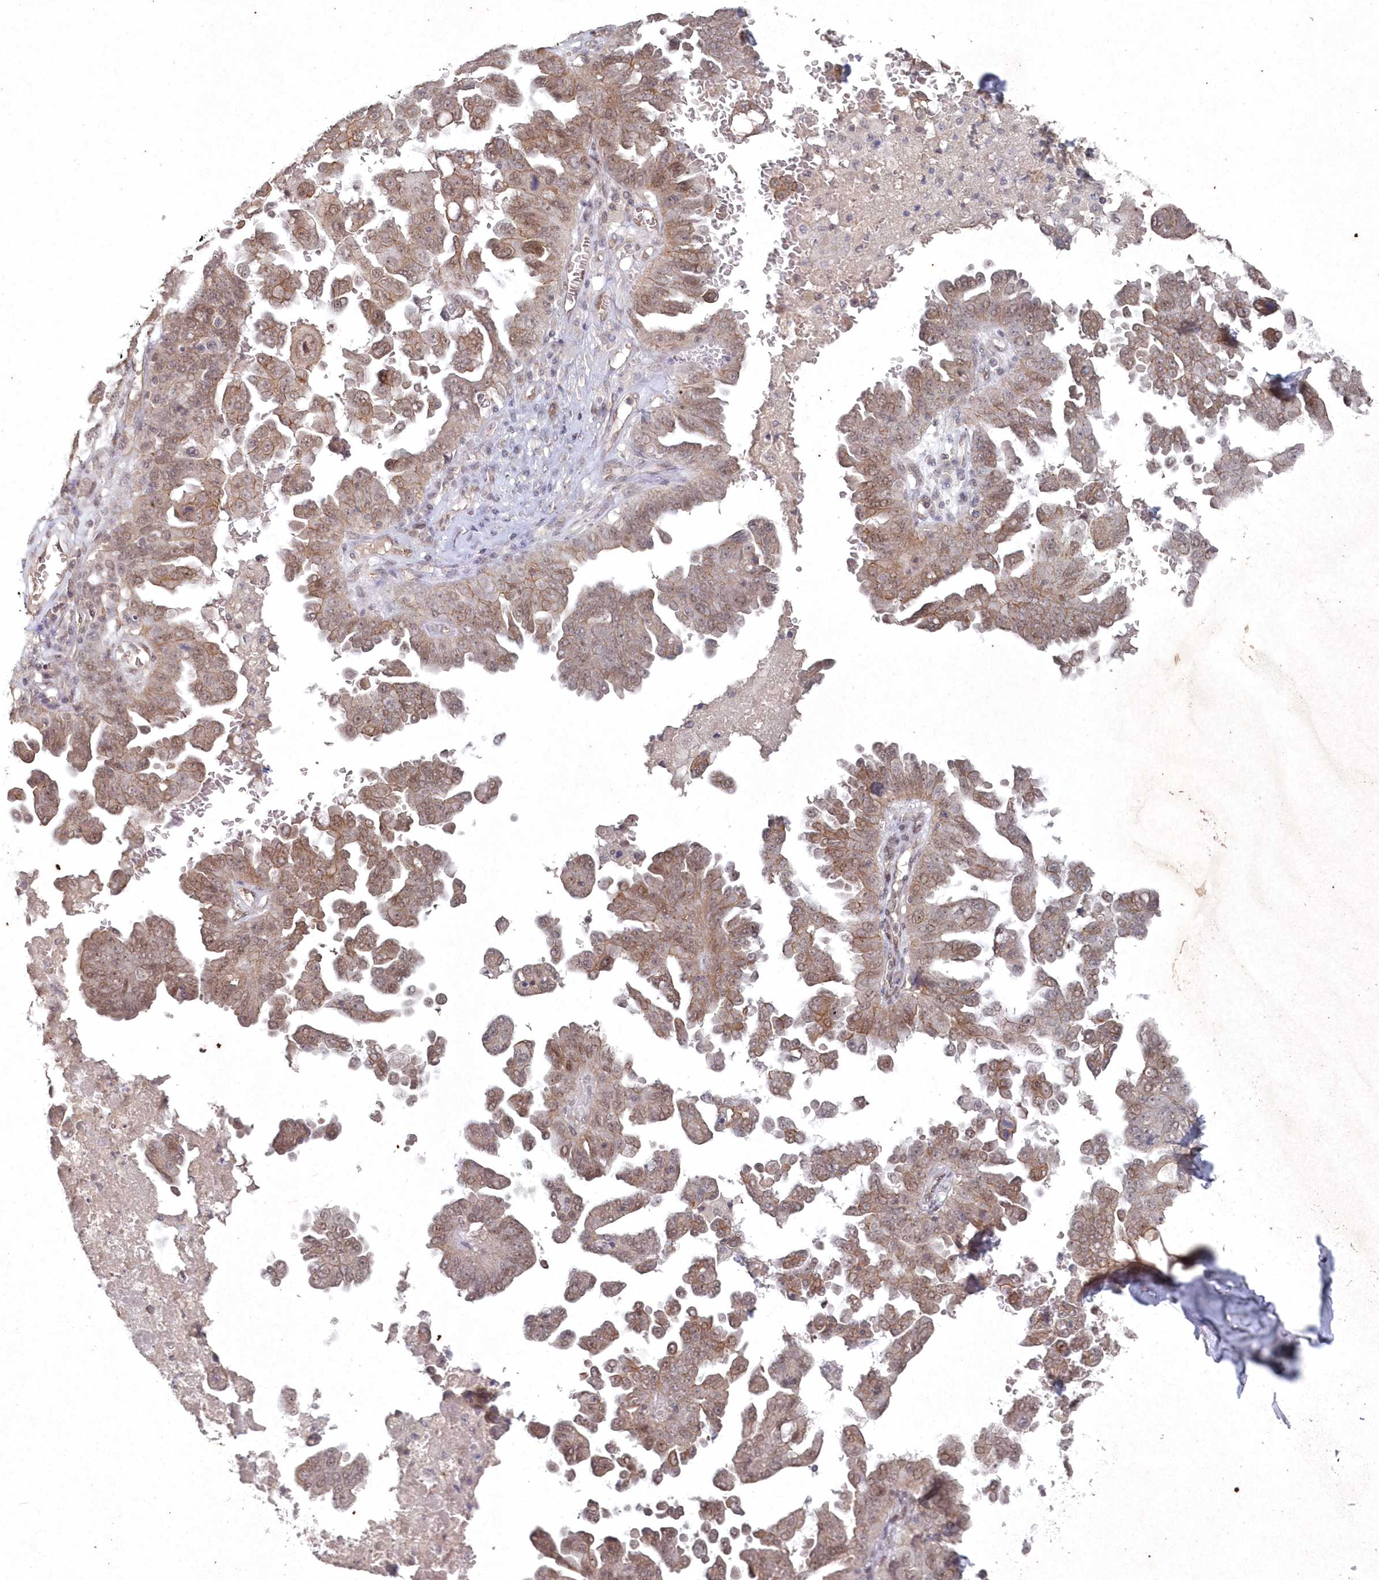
{"staining": {"intensity": "moderate", "quantity": ">75%", "location": "cytoplasmic/membranous"}, "tissue": "ovarian cancer", "cell_type": "Tumor cells", "image_type": "cancer", "snomed": [{"axis": "morphology", "description": "Carcinoma, endometroid"}, {"axis": "topography", "description": "Ovary"}], "caption": "Protein staining of endometroid carcinoma (ovarian) tissue displays moderate cytoplasmic/membranous positivity in approximately >75% of tumor cells.", "gene": "VSIG2", "patient": {"sex": "female", "age": 62}}